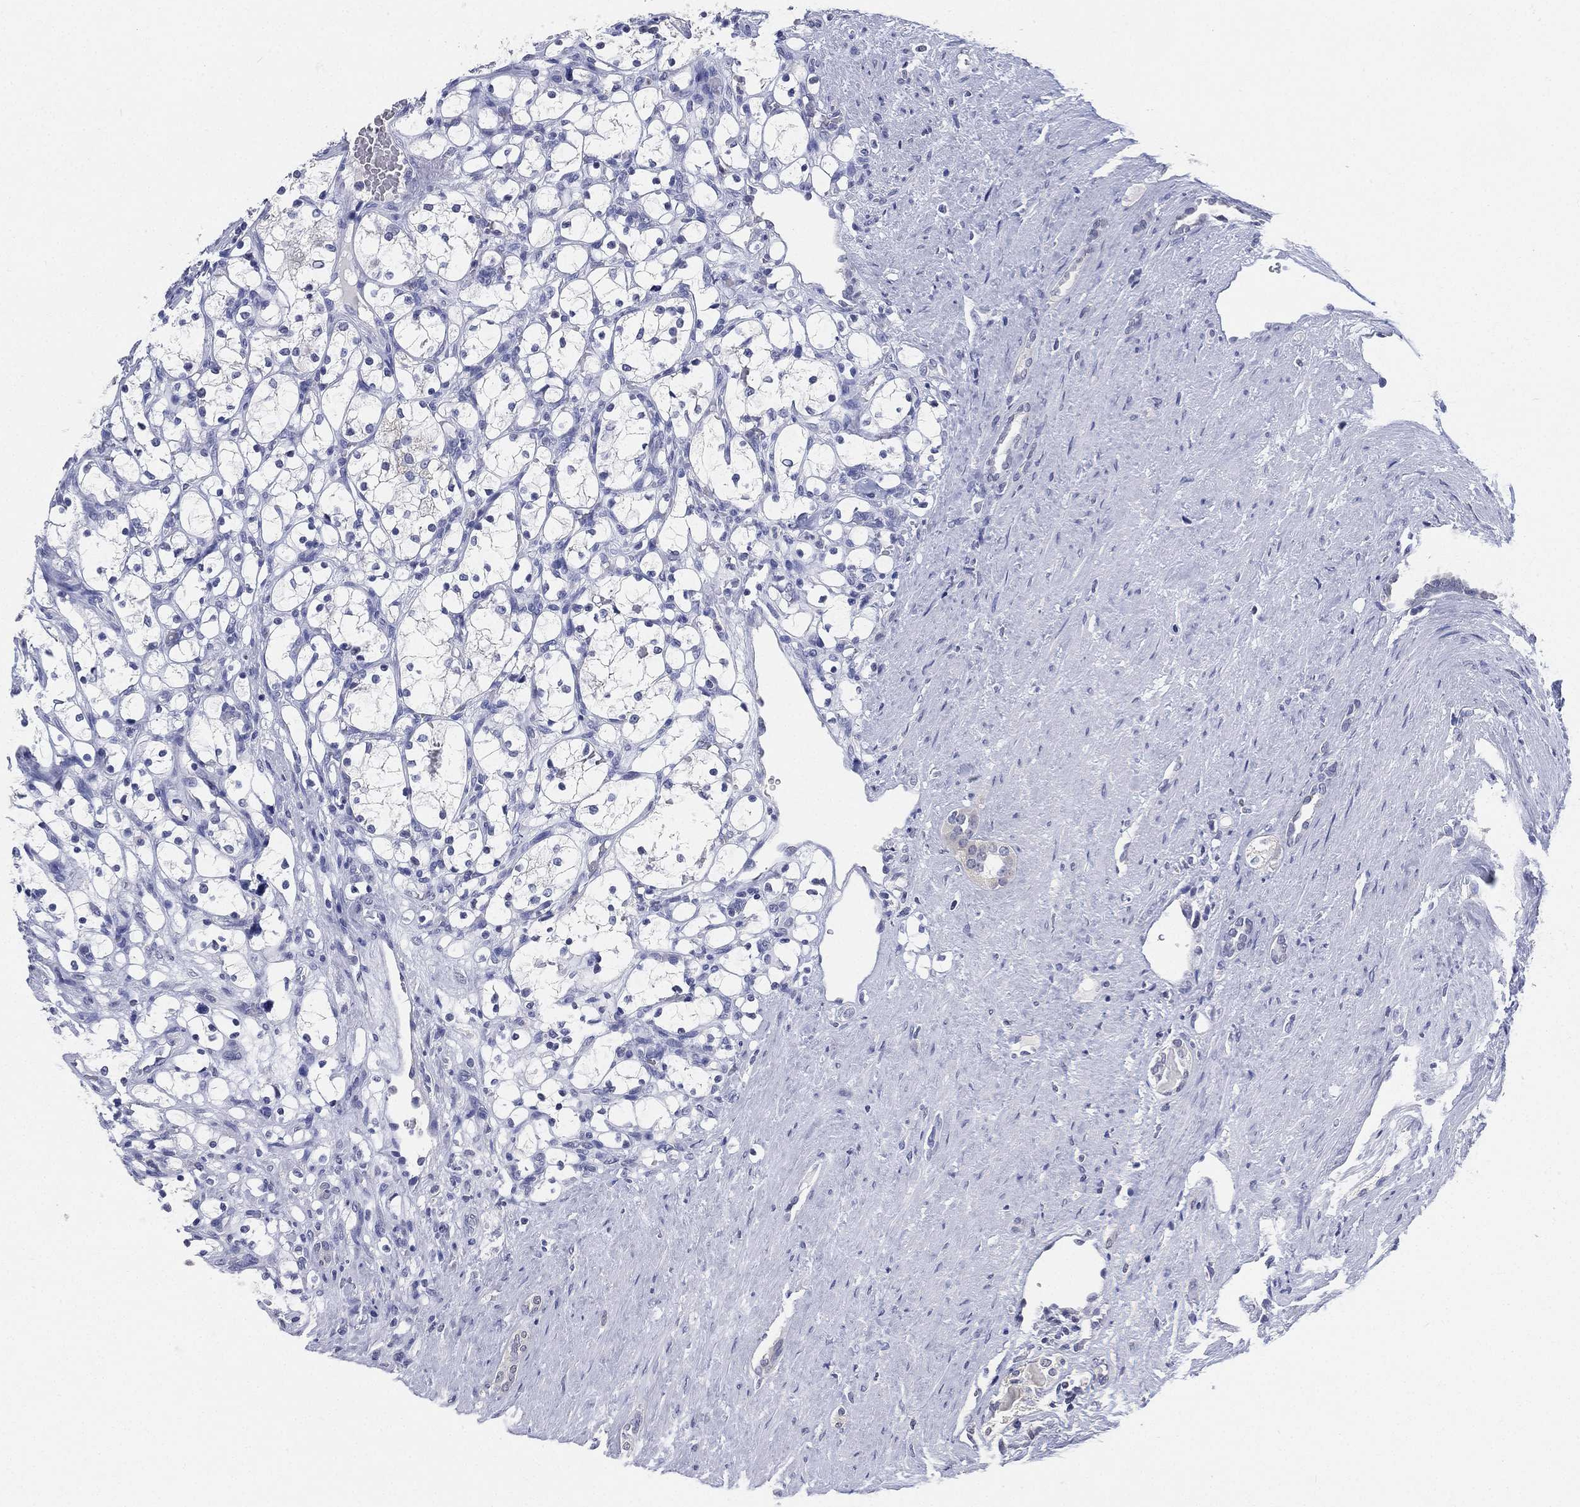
{"staining": {"intensity": "negative", "quantity": "none", "location": "none"}, "tissue": "renal cancer", "cell_type": "Tumor cells", "image_type": "cancer", "snomed": [{"axis": "morphology", "description": "Adenocarcinoma, NOS"}, {"axis": "topography", "description": "Kidney"}], "caption": "Renal cancer was stained to show a protein in brown. There is no significant expression in tumor cells.", "gene": "IYD", "patient": {"sex": "female", "age": 69}}